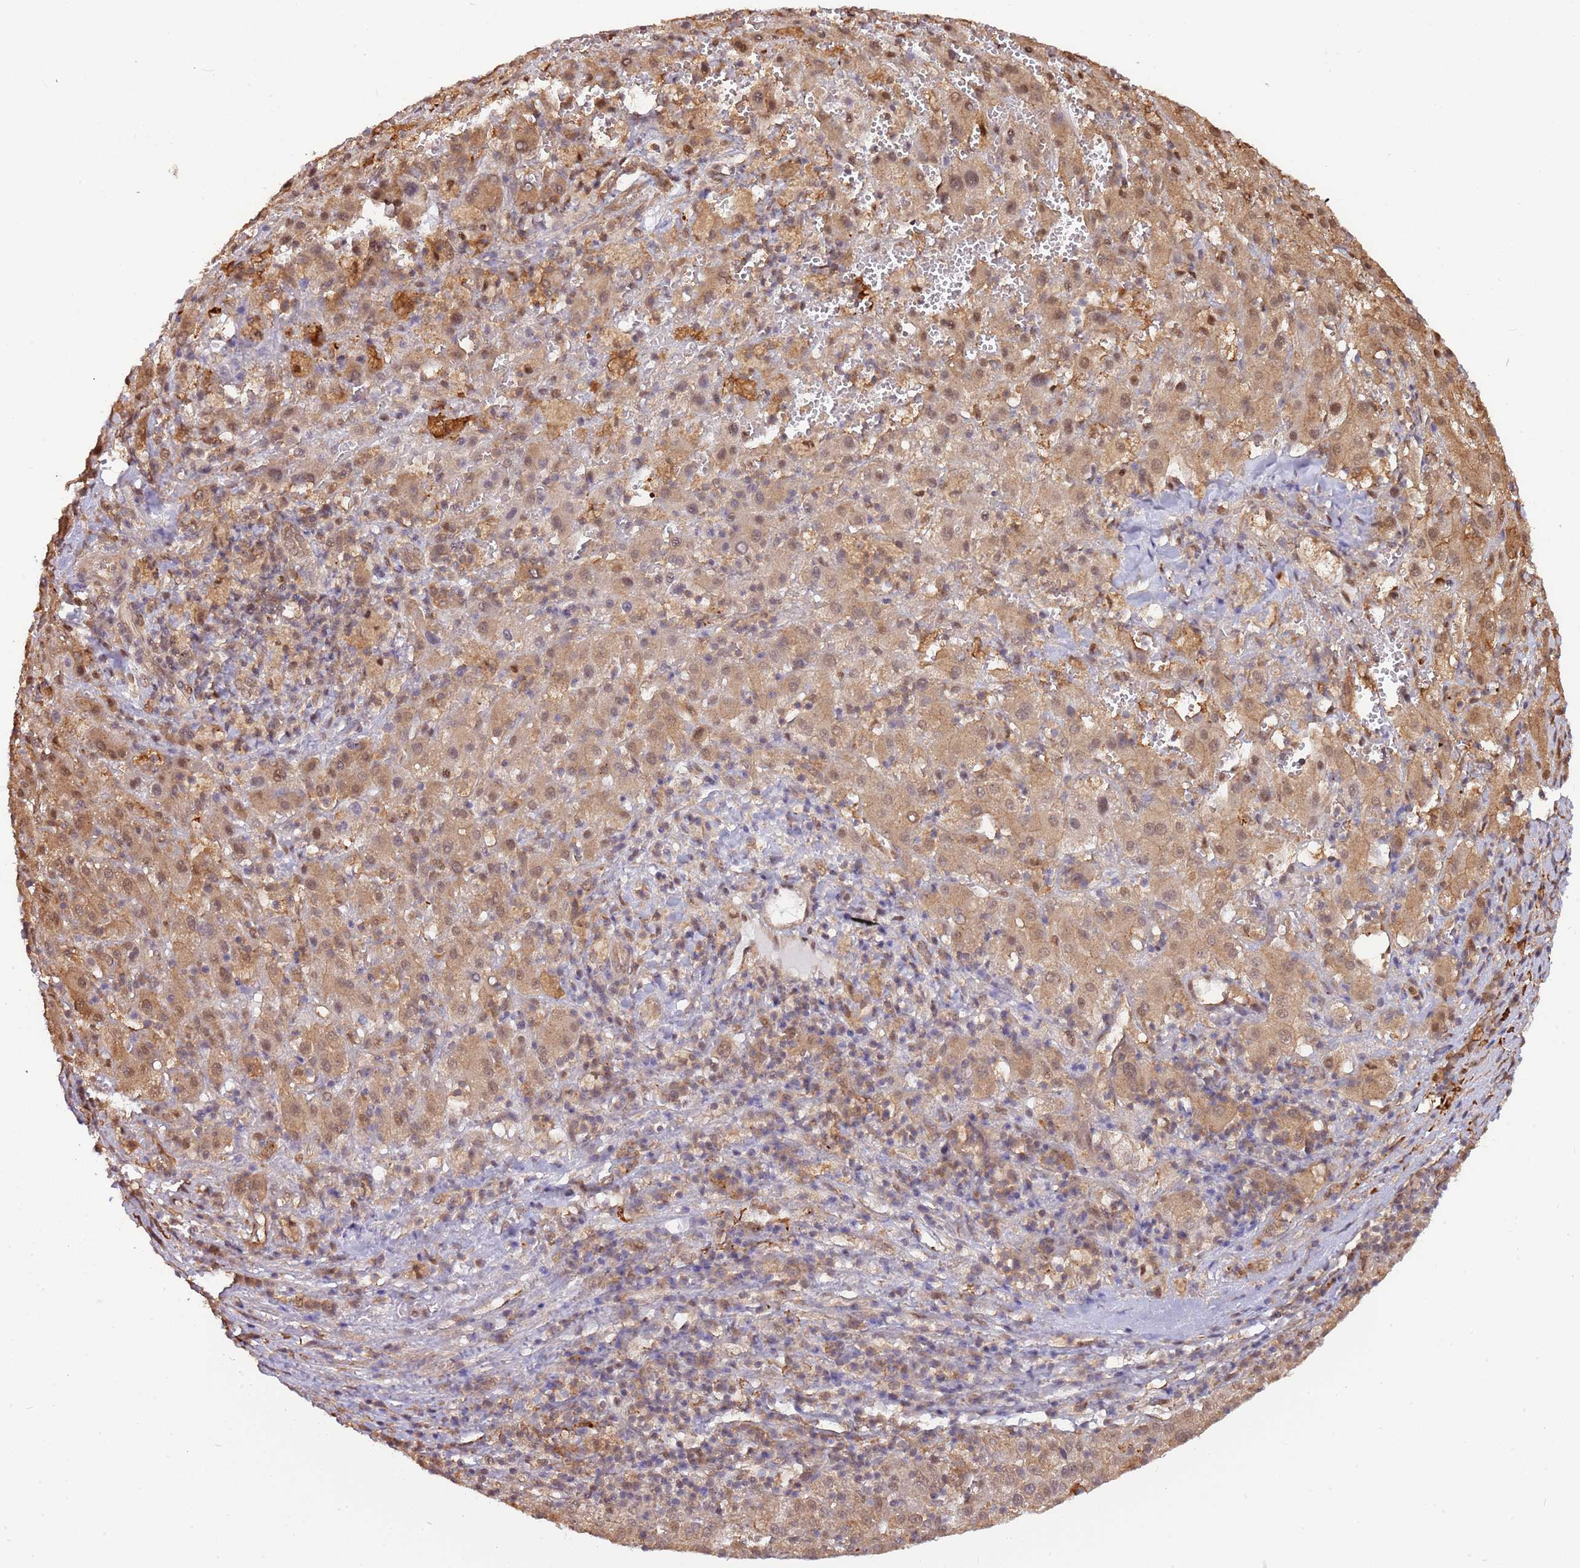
{"staining": {"intensity": "moderate", "quantity": ">75%", "location": "cytoplasmic/membranous,nuclear"}, "tissue": "liver cancer", "cell_type": "Tumor cells", "image_type": "cancer", "snomed": [{"axis": "morphology", "description": "Carcinoma, Hepatocellular, NOS"}, {"axis": "topography", "description": "Liver"}], "caption": "The immunohistochemical stain shows moderate cytoplasmic/membranous and nuclear staining in tumor cells of liver cancer (hepatocellular carcinoma) tissue.", "gene": "PLSCR5", "patient": {"sex": "female", "age": 58}}